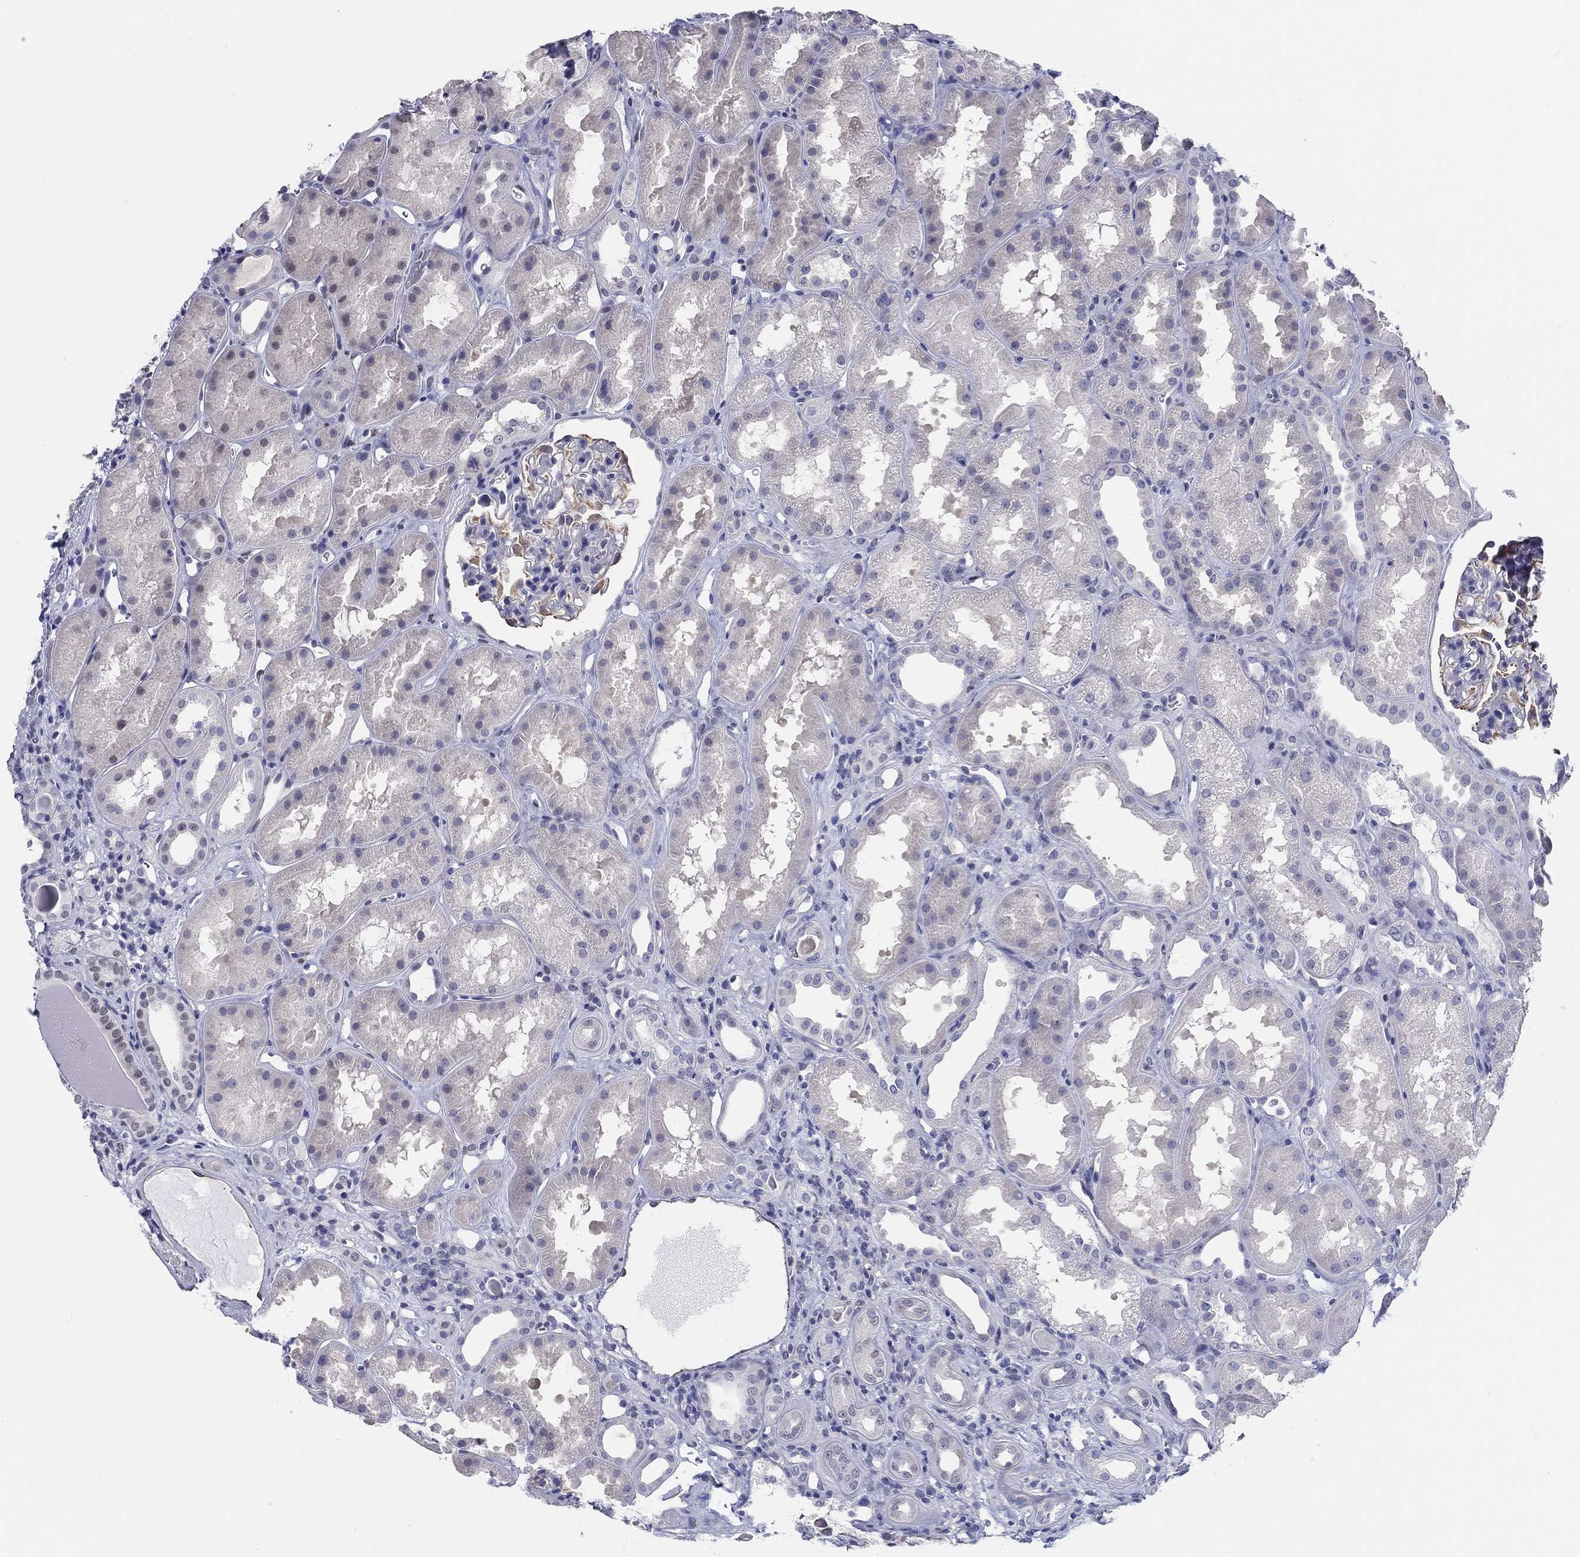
{"staining": {"intensity": "negative", "quantity": "none", "location": "none"}, "tissue": "kidney", "cell_type": "Cells in glomeruli", "image_type": "normal", "snomed": [{"axis": "morphology", "description": "Normal tissue, NOS"}, {"axis": "topography", "description": "Kidney"}], "caption": "This is an immunohistochemistry micrograph of unremarkable kidney. There is no expression in cells in glomeruli.", "gene": "CRYGD", "patient": {"sex": "male", "age": 61}}